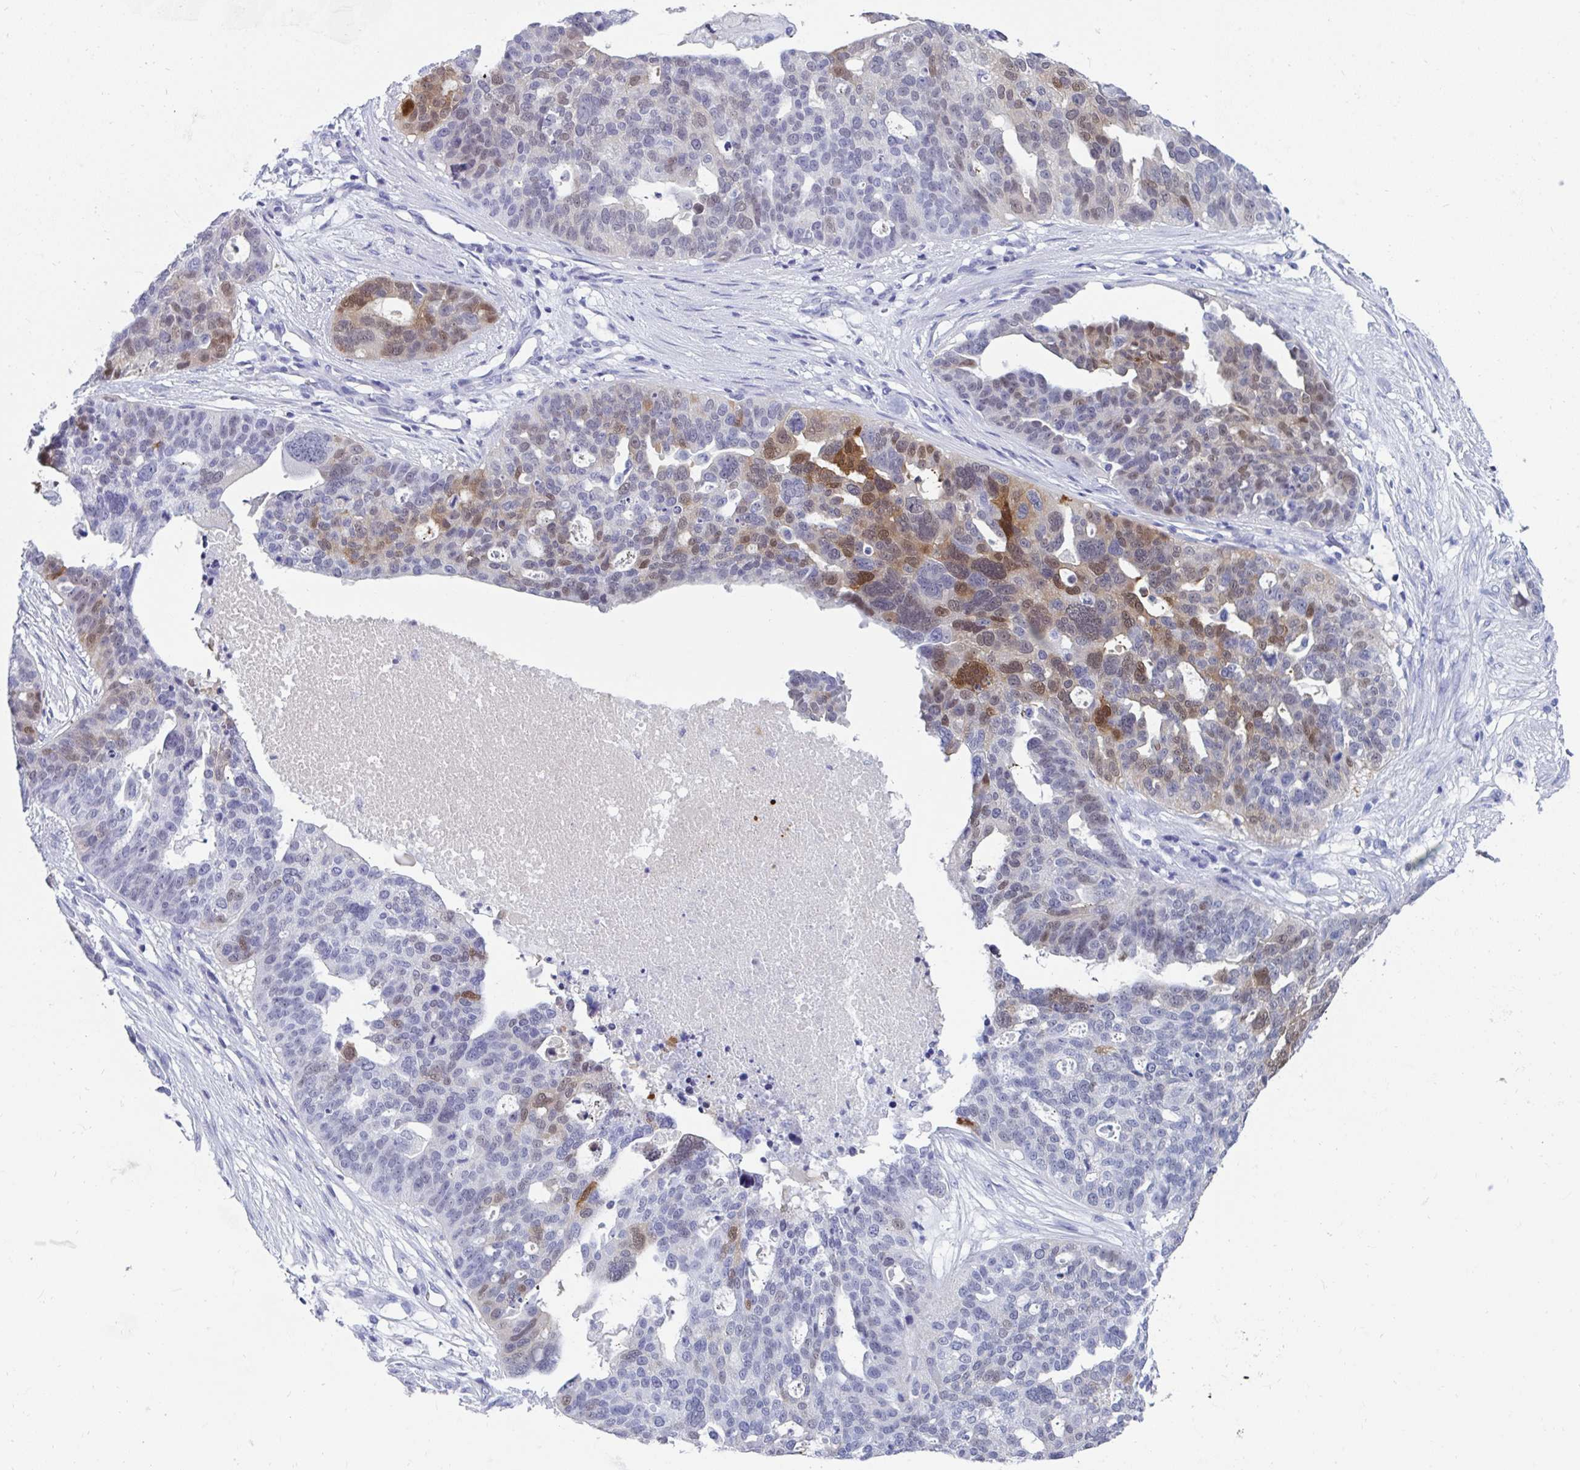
{"staining": {"intensity": "moderate", "quantity": "<25%", "location": "cytoplasmic/membranous,nuclear"}, "tissue": "ovarian cancer", "cell_type": "Tumor cells", "image_type": "cancer", "snomed": [{"axis": "morphology", "description": "Cystadenocarcinoma, serous, NOS"}, {"axis": "topography", "description": "Ovary"}], "caption": "High-magnification brightfield microscopy of serous cystadenocarcinoma (ovarian) stained with DAB (brown) and counterstained with hematoxylin (blue). tumor cells exhibit moderate cytoplasmic/membranous and nuclear staining is identified in about<25% of cells.", "gene": "GKN2", "patient": {"sex": "female", "age": 59}}